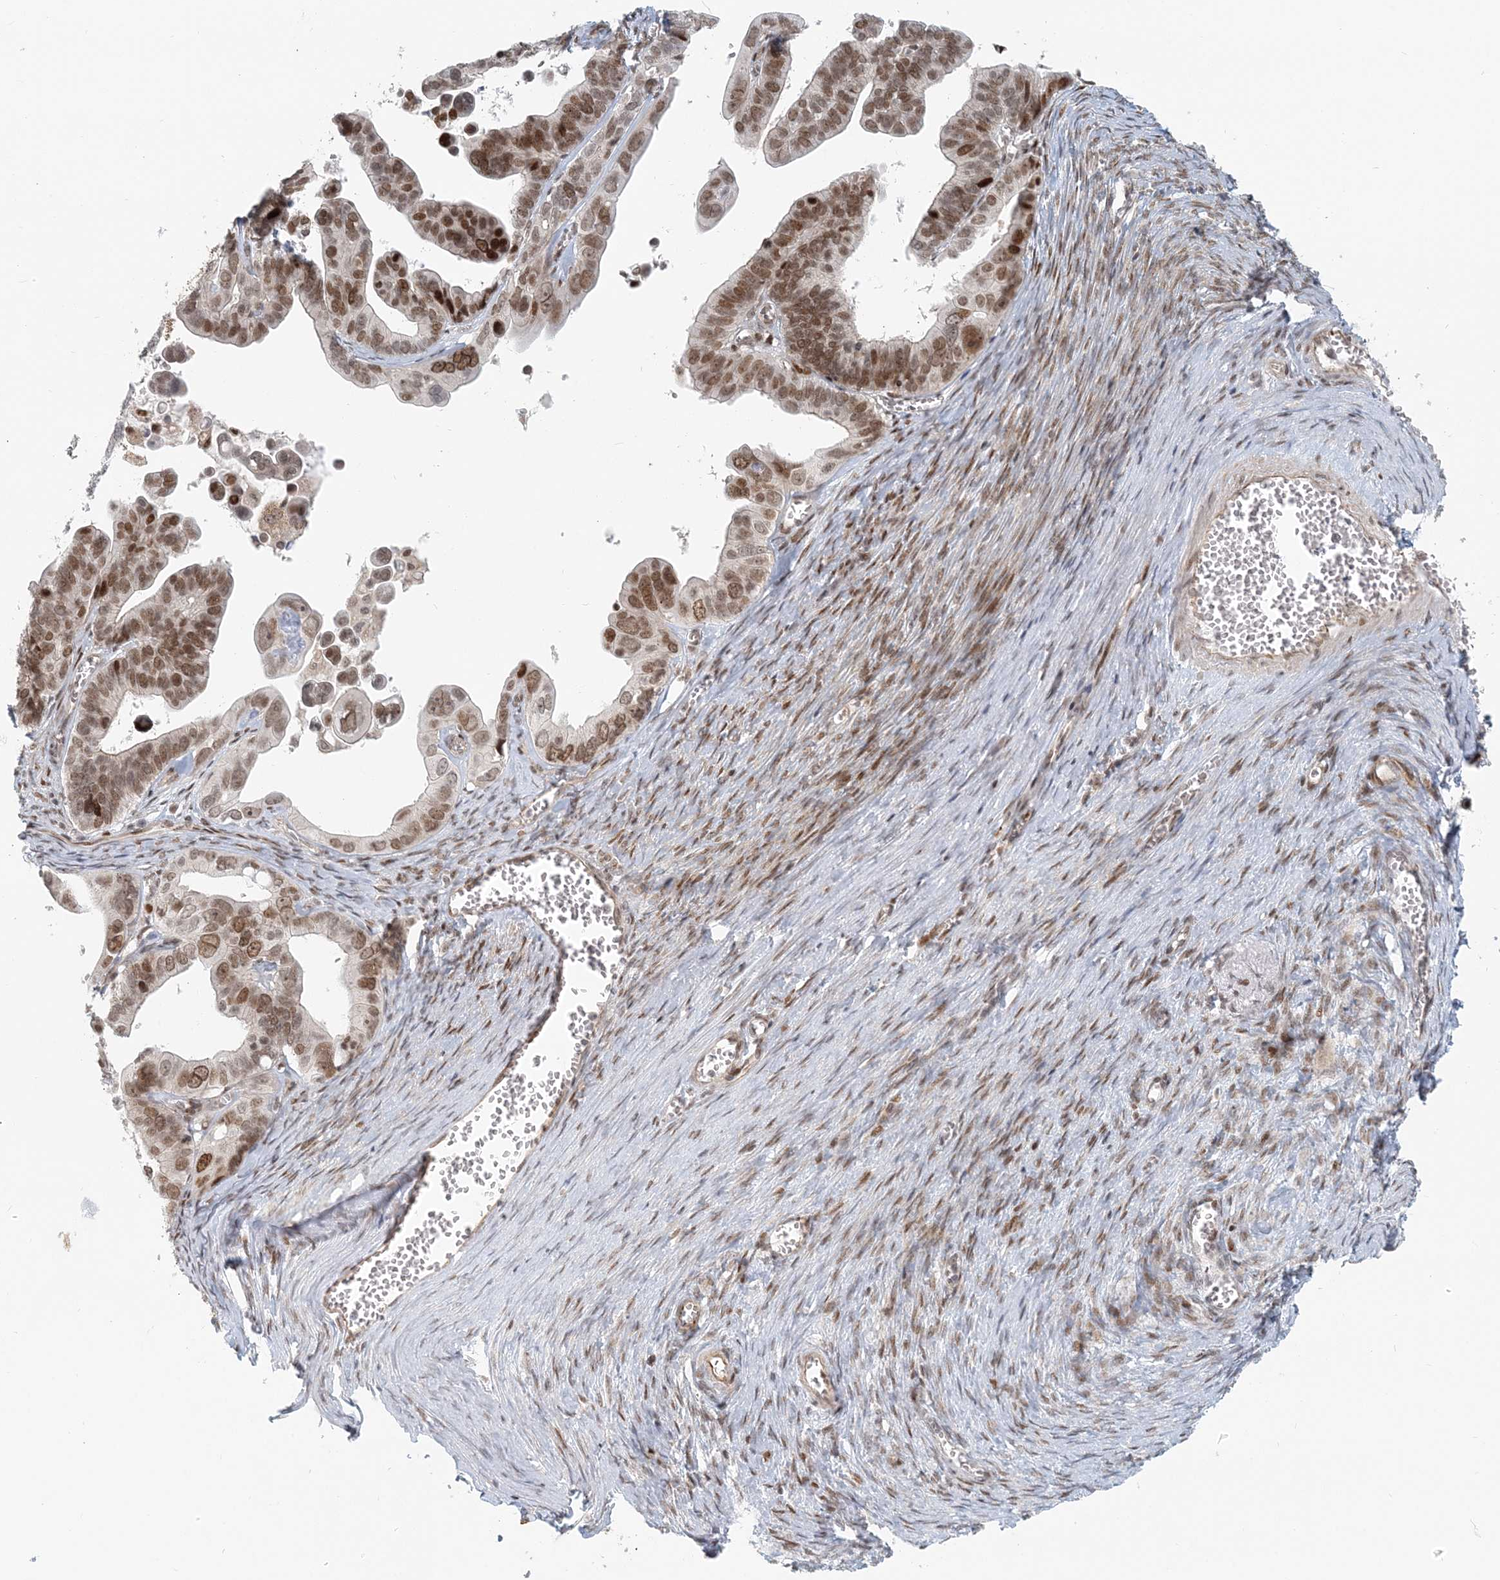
{"staining": {"intensity": "moderate", "quantity": ">75%", "location": "nuclear"}, "tissue": "ovarian cancer", "cell_type": "Tumor cells", "image_type": "cancer", "snomed": [{"axis": "morphology", "description": "Cystadenocarcinoma, serous, NOS"}, {"axis": "topography", "description": "Ovary"}], "caption": "Ovarian serous cystadenocarcinoma stained with DAB (3,3'-diaminobenzidine) immunohistochemistry (IHC) reveals medium levels of moderate nuclear expression in about >75% of tumor cells. (Stains: DAB (3,3'-diaminobenzidine) in brown, nuclei in blue, Microscopy: brightfield microscopy at high magnification).", "gene": "BAZ1B", "patient": {"sex": "female", "age": 56}}